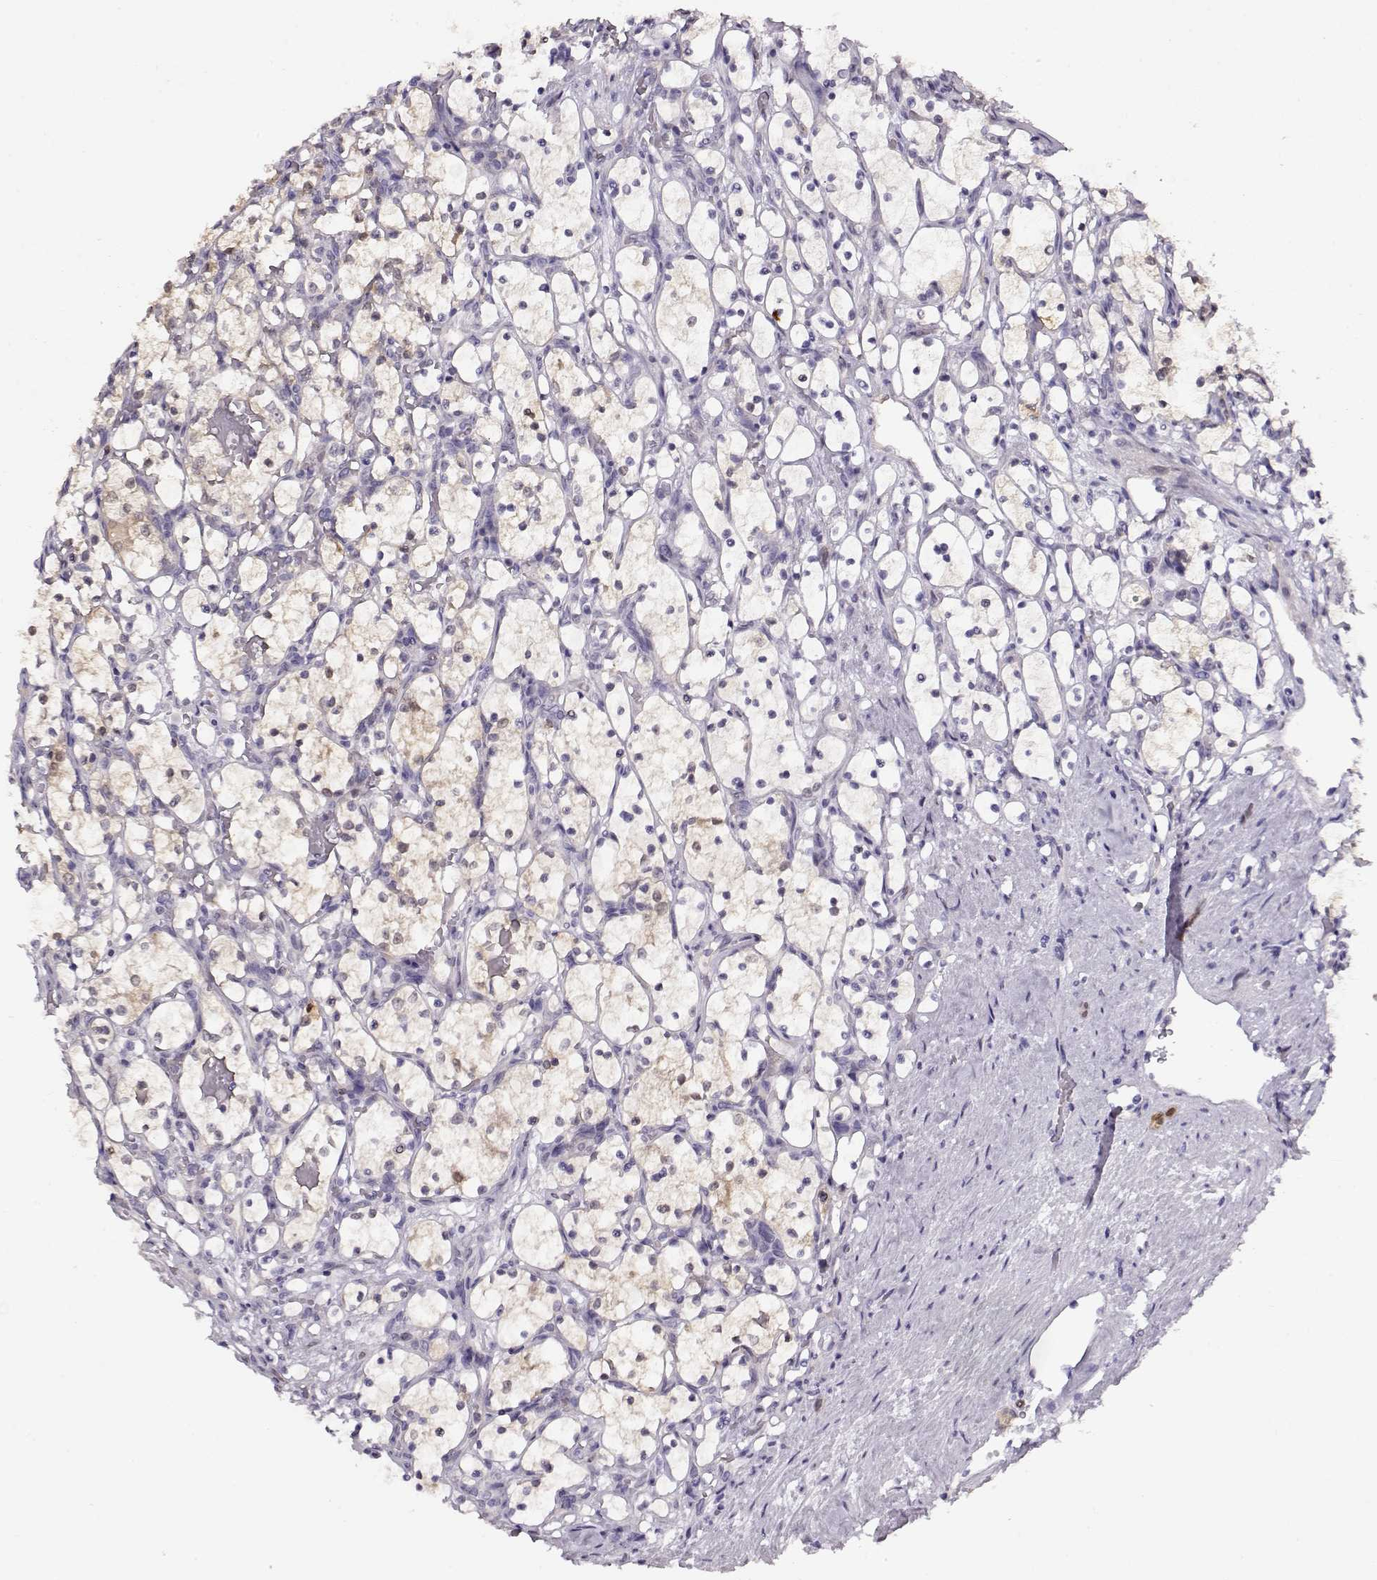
{"staining": {"intensity": "weak", "quantity": "<25%", "location": "cytoplasmic/membranous"}, "tissue": "renal cancer", "cell_type": "Tumor cells", "image_type": "cancer", "snomed": [{"axis": "morphology", "description": "Adenocarcinoma, NOS"}, {"axis": "topography", "description": "Kidney"}], "caption": "Immunohistochemical staining of human adenocarcinoma (renal) shows no significant staining in tumor cells.", "gene": "CCR8", "patient": {"sex": "female", "age": 69}}